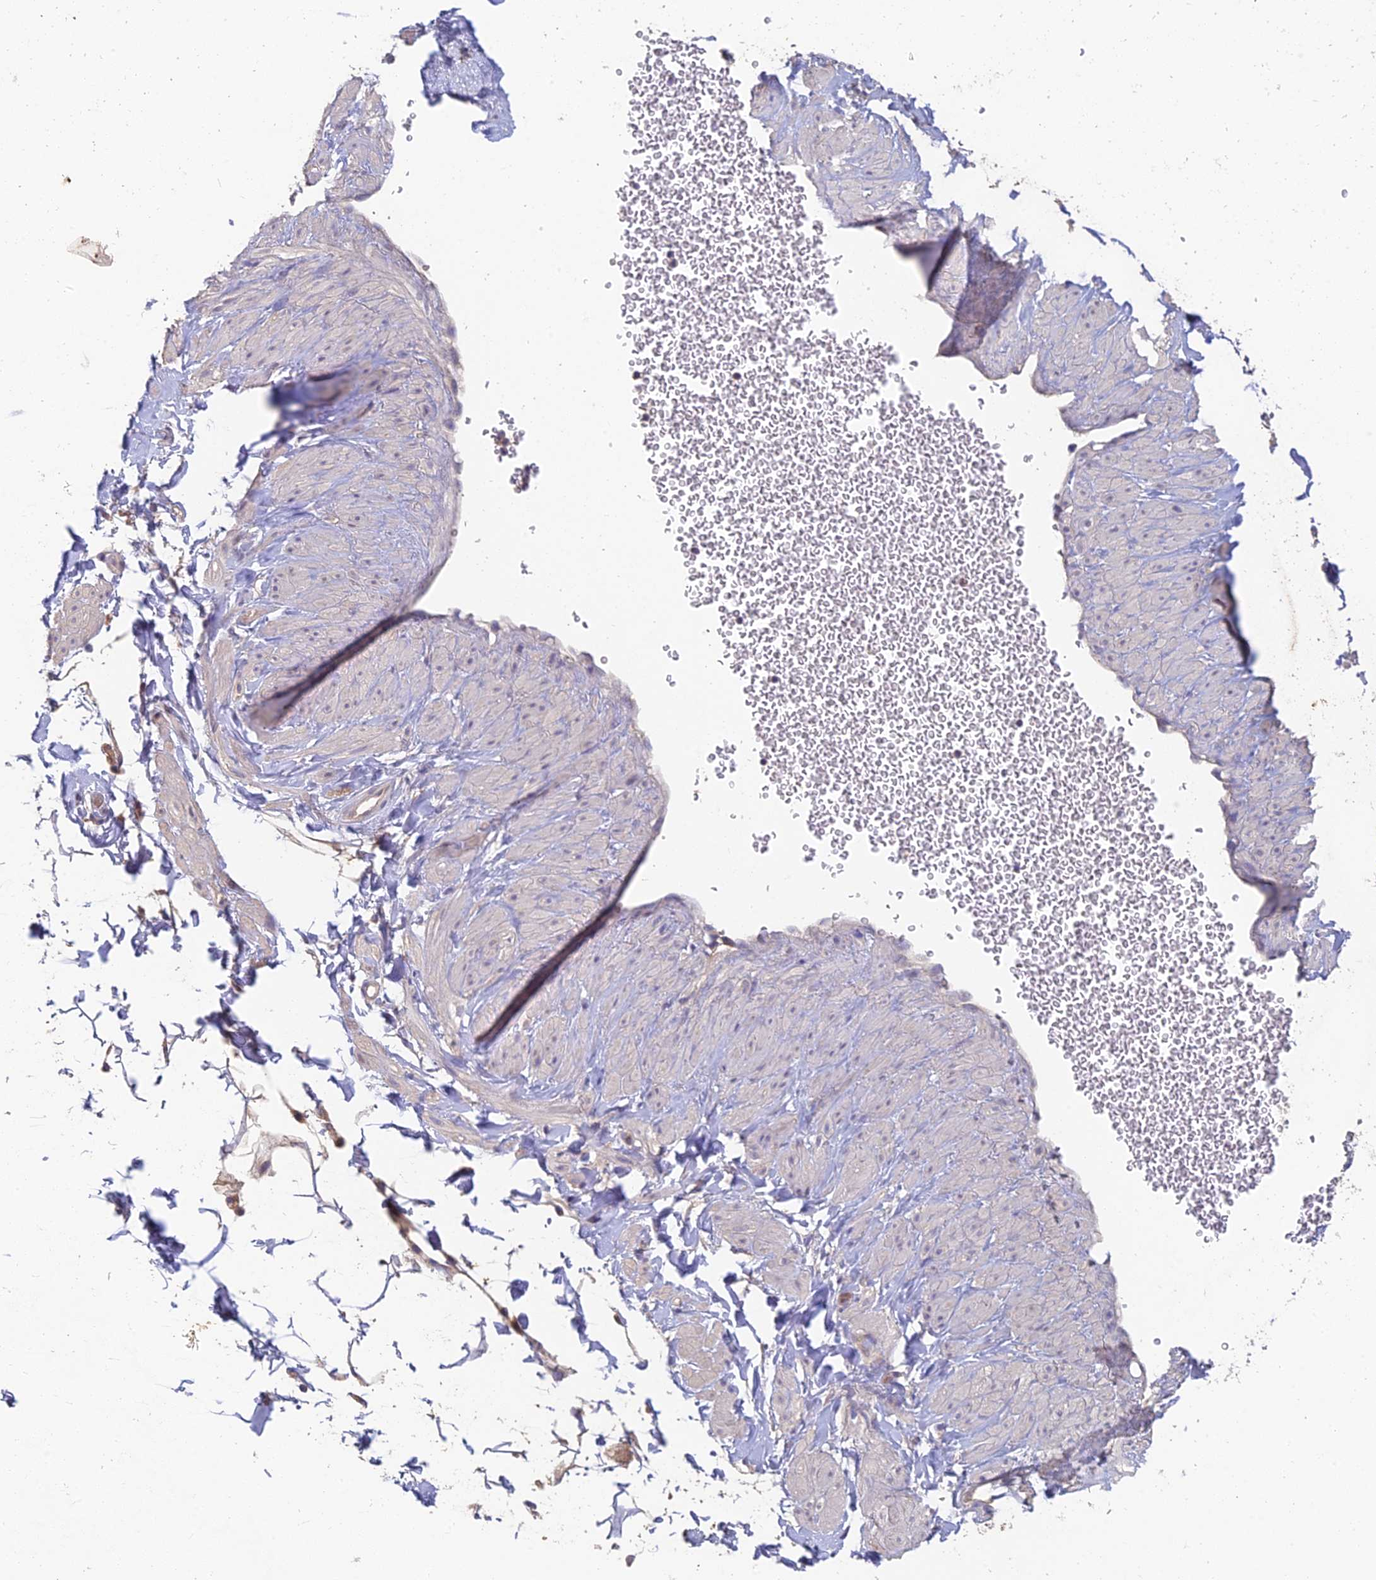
{"staining": {"intensity": "negative", "quantity": "none", "location": "none"}, "tissue": "soft tissue", "cell_type": "Fibroblasts", "image_type": "normal", "snomed": [{"axis": "morphology", "description": "Normal tissue, NOS"}, {"axis": "topography", "description": "Soft tissue"}, {"axis": "topography", "description": "Adipose tissue"}, {"axis": "topography", "description": "Vascular tissue"}, {"axis": "topography", "description": "Peripheral nerve tissue"}], "caption": "Immunohistochemistry (IHC) image of unremarkable soft tissue: soft tissue stained with DAB shows no significant protein positivity in fibroblasts. The staining is performed using DAB (3,3'-diaminobenzidine) brown chromogen with nuclei counter-stained in using hematoxylin.", "gene": "ADAMTS13", "patient": {"sex": "male", "age": 74}}